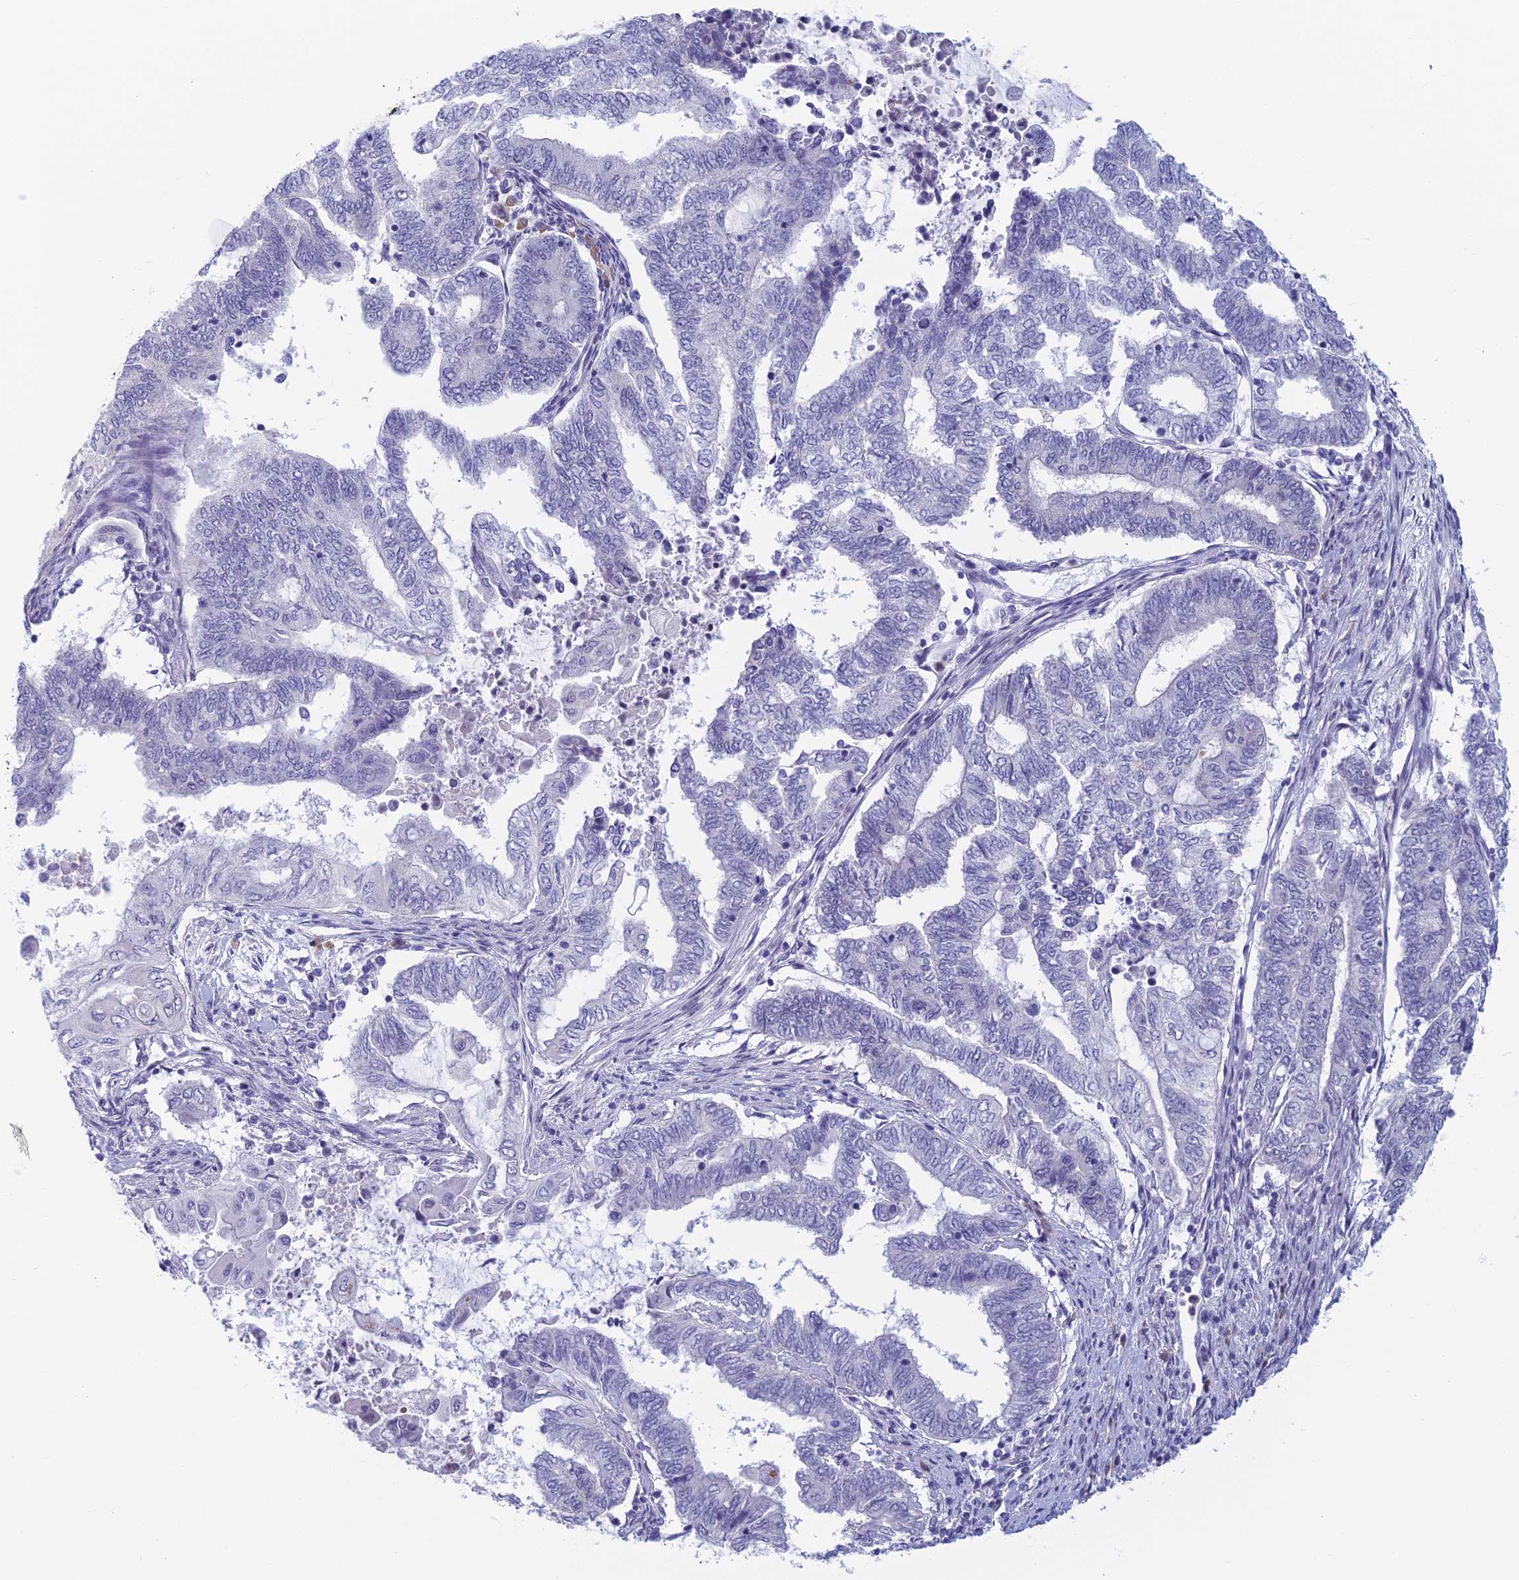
{"staining": {"intensity": "negative", "quantity": "none", "location": "none"}, "tissue": "endometrial cancer", "cell_type": "Tumor cells", "image_type": "cancer", "snomed": [{"axis": "morphology", "description": "Adenocarcinoma, NOS"}, {"axis": "topography", "description": "Uterus"}, {"axis": "topography", "description": "Endometrium"}], "caption": "Photomicrograph shows no protein positivity in tumor cells of endometrial adenocarcinoma tissue.", "gene": "PPP1R26", "patient": {"sex": "female", "age": 70}}